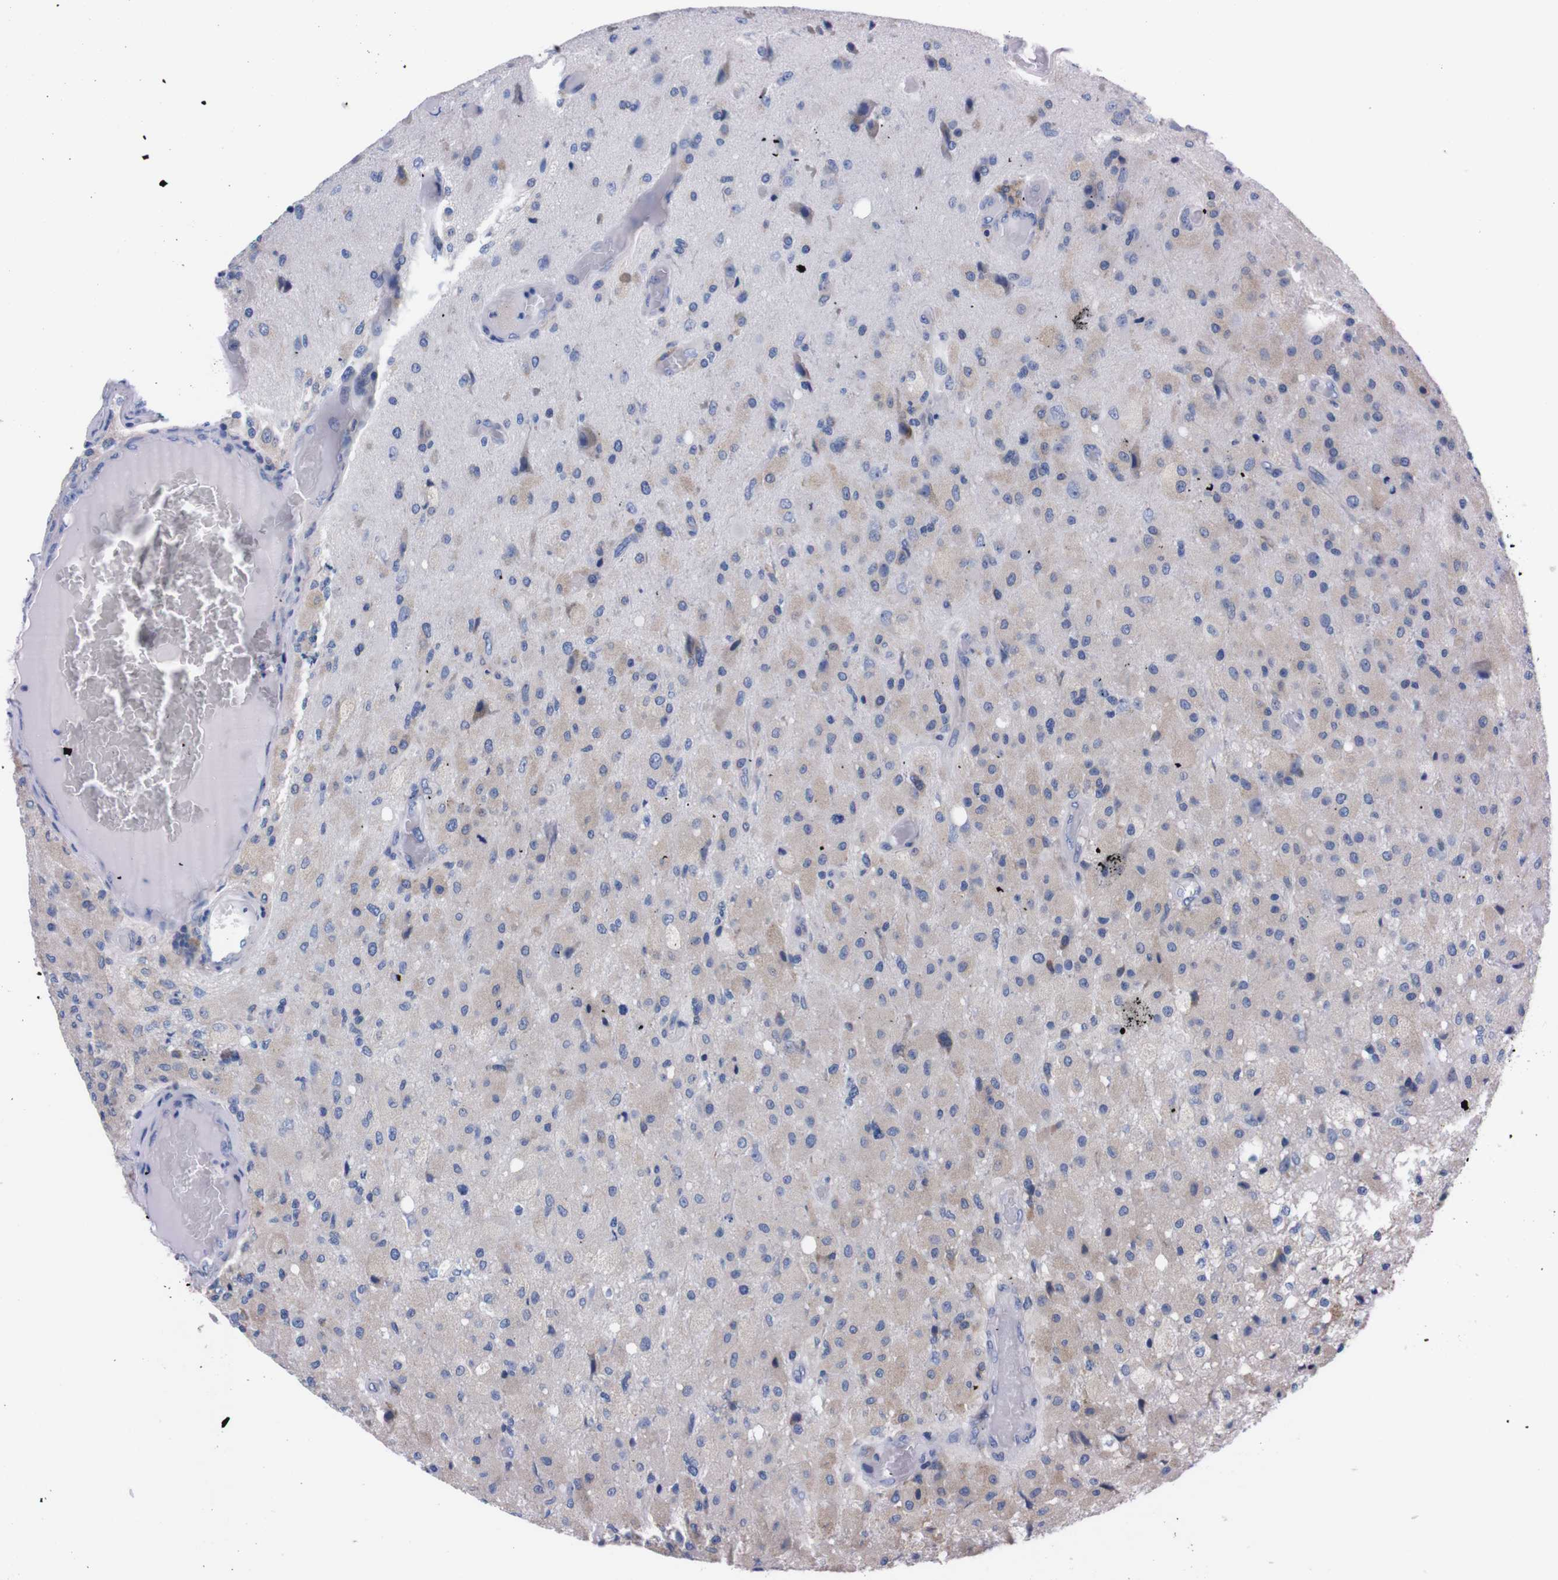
{"staining": {"intensity": "weak", "quantity": "<25%", "location": "cytoplasmic/membranous"}, "tissue": "glioma", "cell_type": "Tumor cells", "image_type": "cancer", "snomed": [{"axis": "morphology", "description": "Normal tissue, NOS"}, {"axis": "morphology", "description": "Glioma, malignant, High grade"}, {"axis": "topography", "description": "Cerebral cortex"}], "caption": "This is an IHC micrograph of high-grade glioma (malignant). There is no positivity in tumor cells.", "gene": "NEBL", "patient": {"sex": "male", "age": 77}}